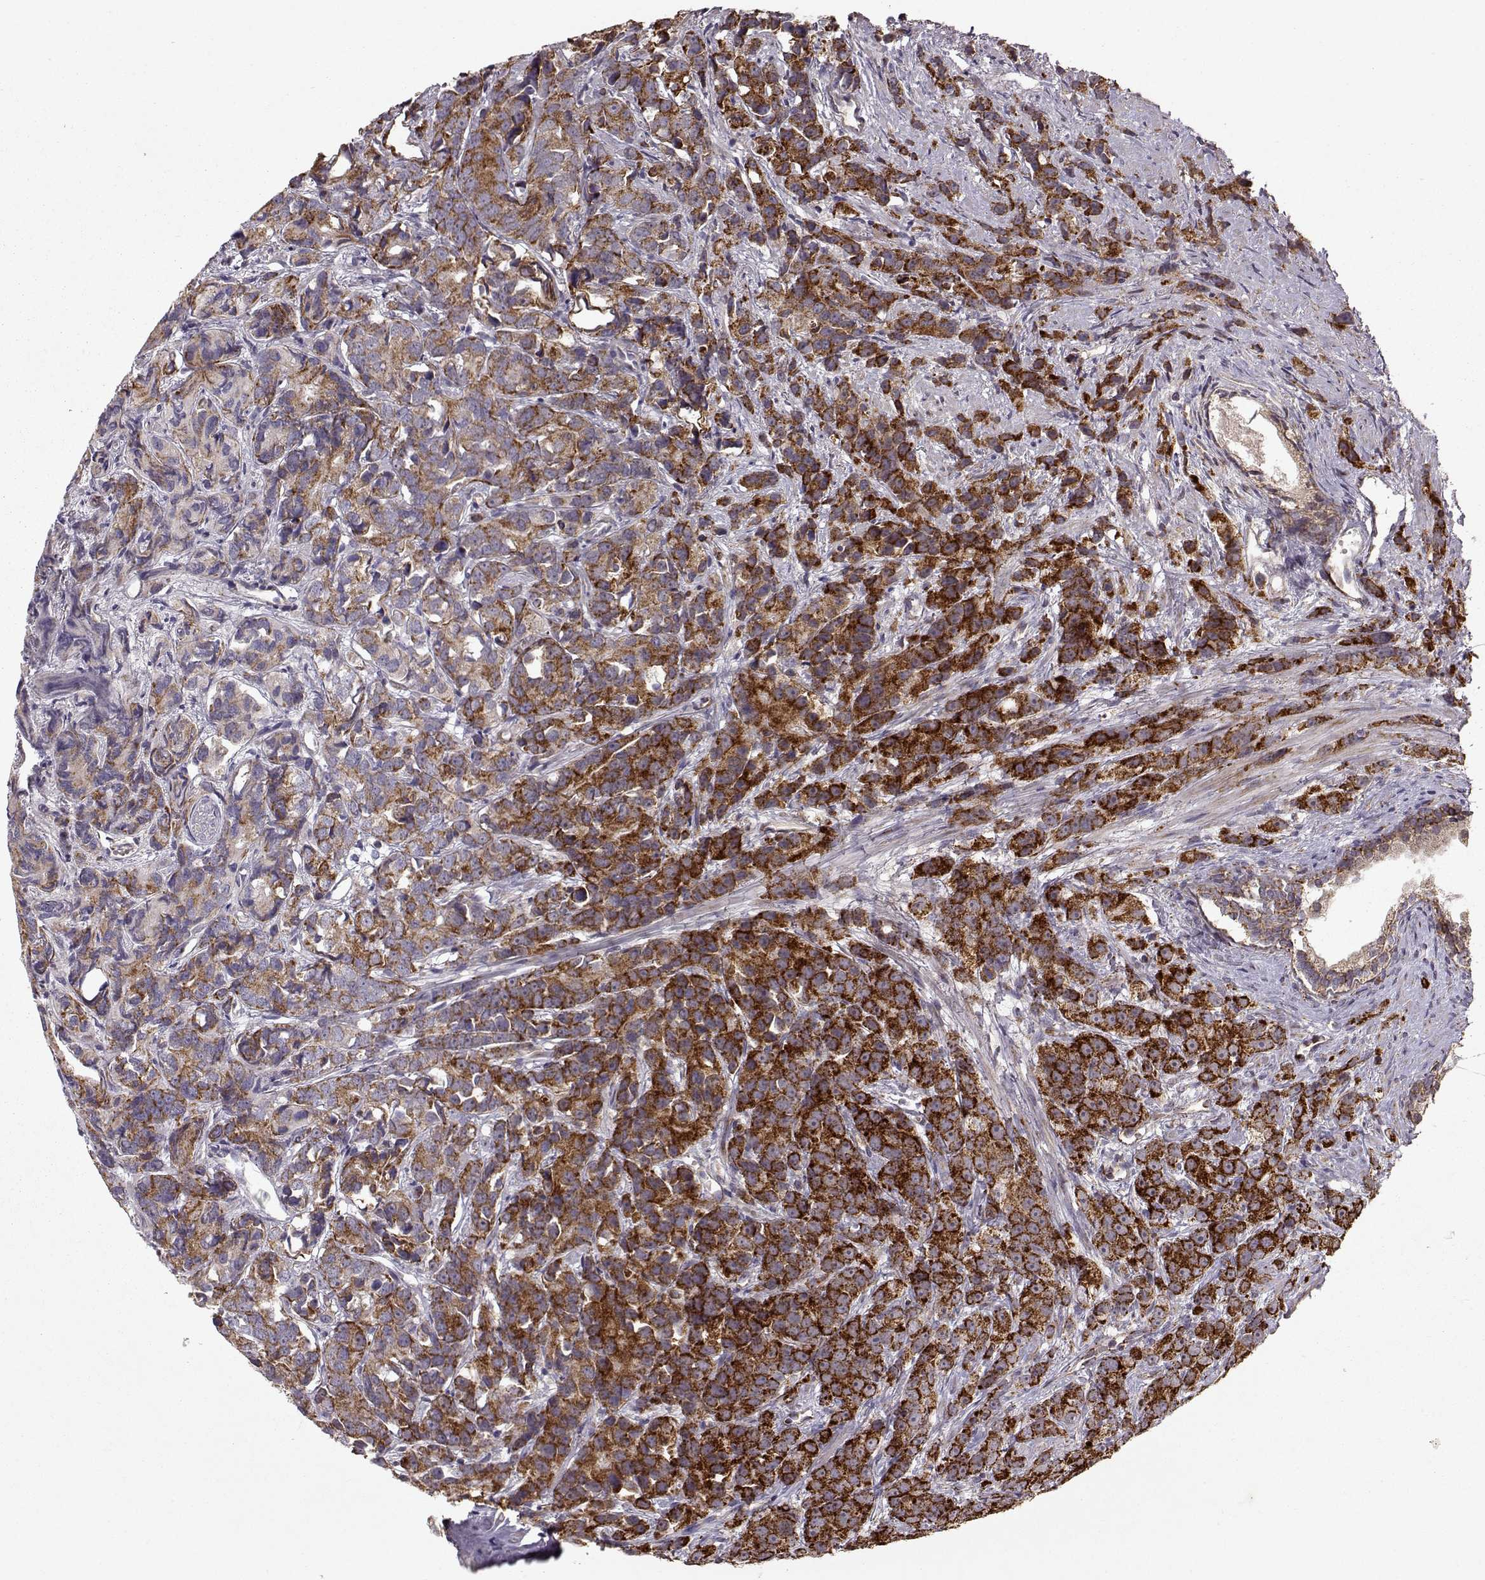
{"staining": {"intensity": "strong", "quantity": ">75%", "location": "cytoplasmic/membranous"}, "tissue": "prostate cancer", "cell_type": "Tumor cells", "image_type": "cancer", "snomed": [{"axis": "morphology", "description": "Adenocarcinoma, High grade"}, {"axis": "topography", "description": "Prostate"}], "caption": "The photomicrograph shows a brown stain indicating the presence of a protein in the cytoplasmic/membranous of tumor cells in prostate cancer (adenocarcinoma (high-grade)).", "gene": "CMTM3", "patient": {"sex": "male", "age": 90}}